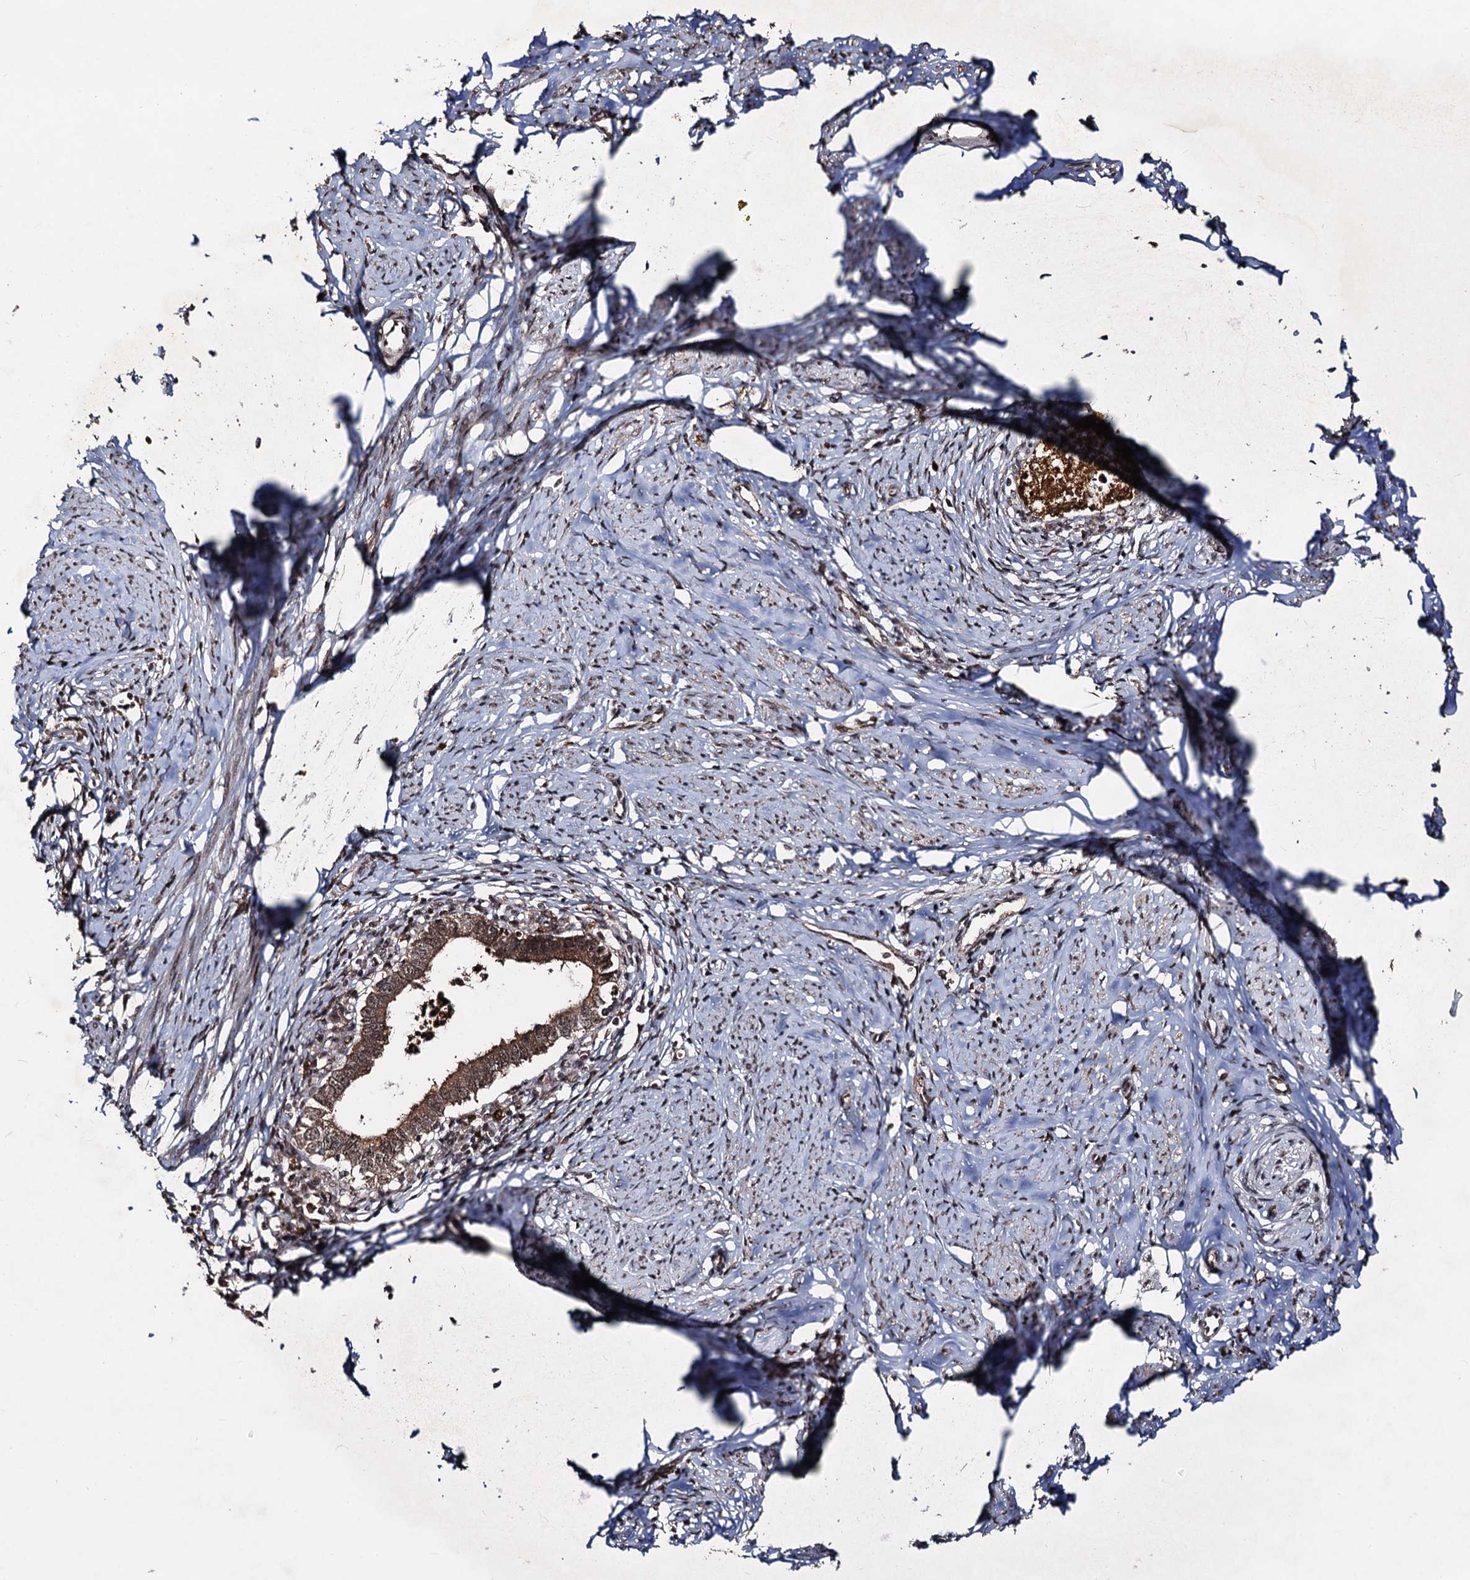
{"staining": {"intensity": "moderate", "quantity": ">75%", "location": "cytoplasmic/membranous,nuclear"}, "tissue": "cervical cancer", "cell_type": "Tumor cells", "image_type": "cancer", "snomed": [{"axis": "morphology", "description": "Adenocarcinoma, NOS"}, {"axis": "topography", "description": "Cervix"}], "caption": "Cervical adenocarcinoma stained for a protein exhibits moderate cytoplasmic/membranous and nuclear positivity in tumor cells. The protein of interest is shown in brown color, while the nuclei are stained blue.", "gene": "SFSWAP", "patient": {"sex": "female", "age": 36}}